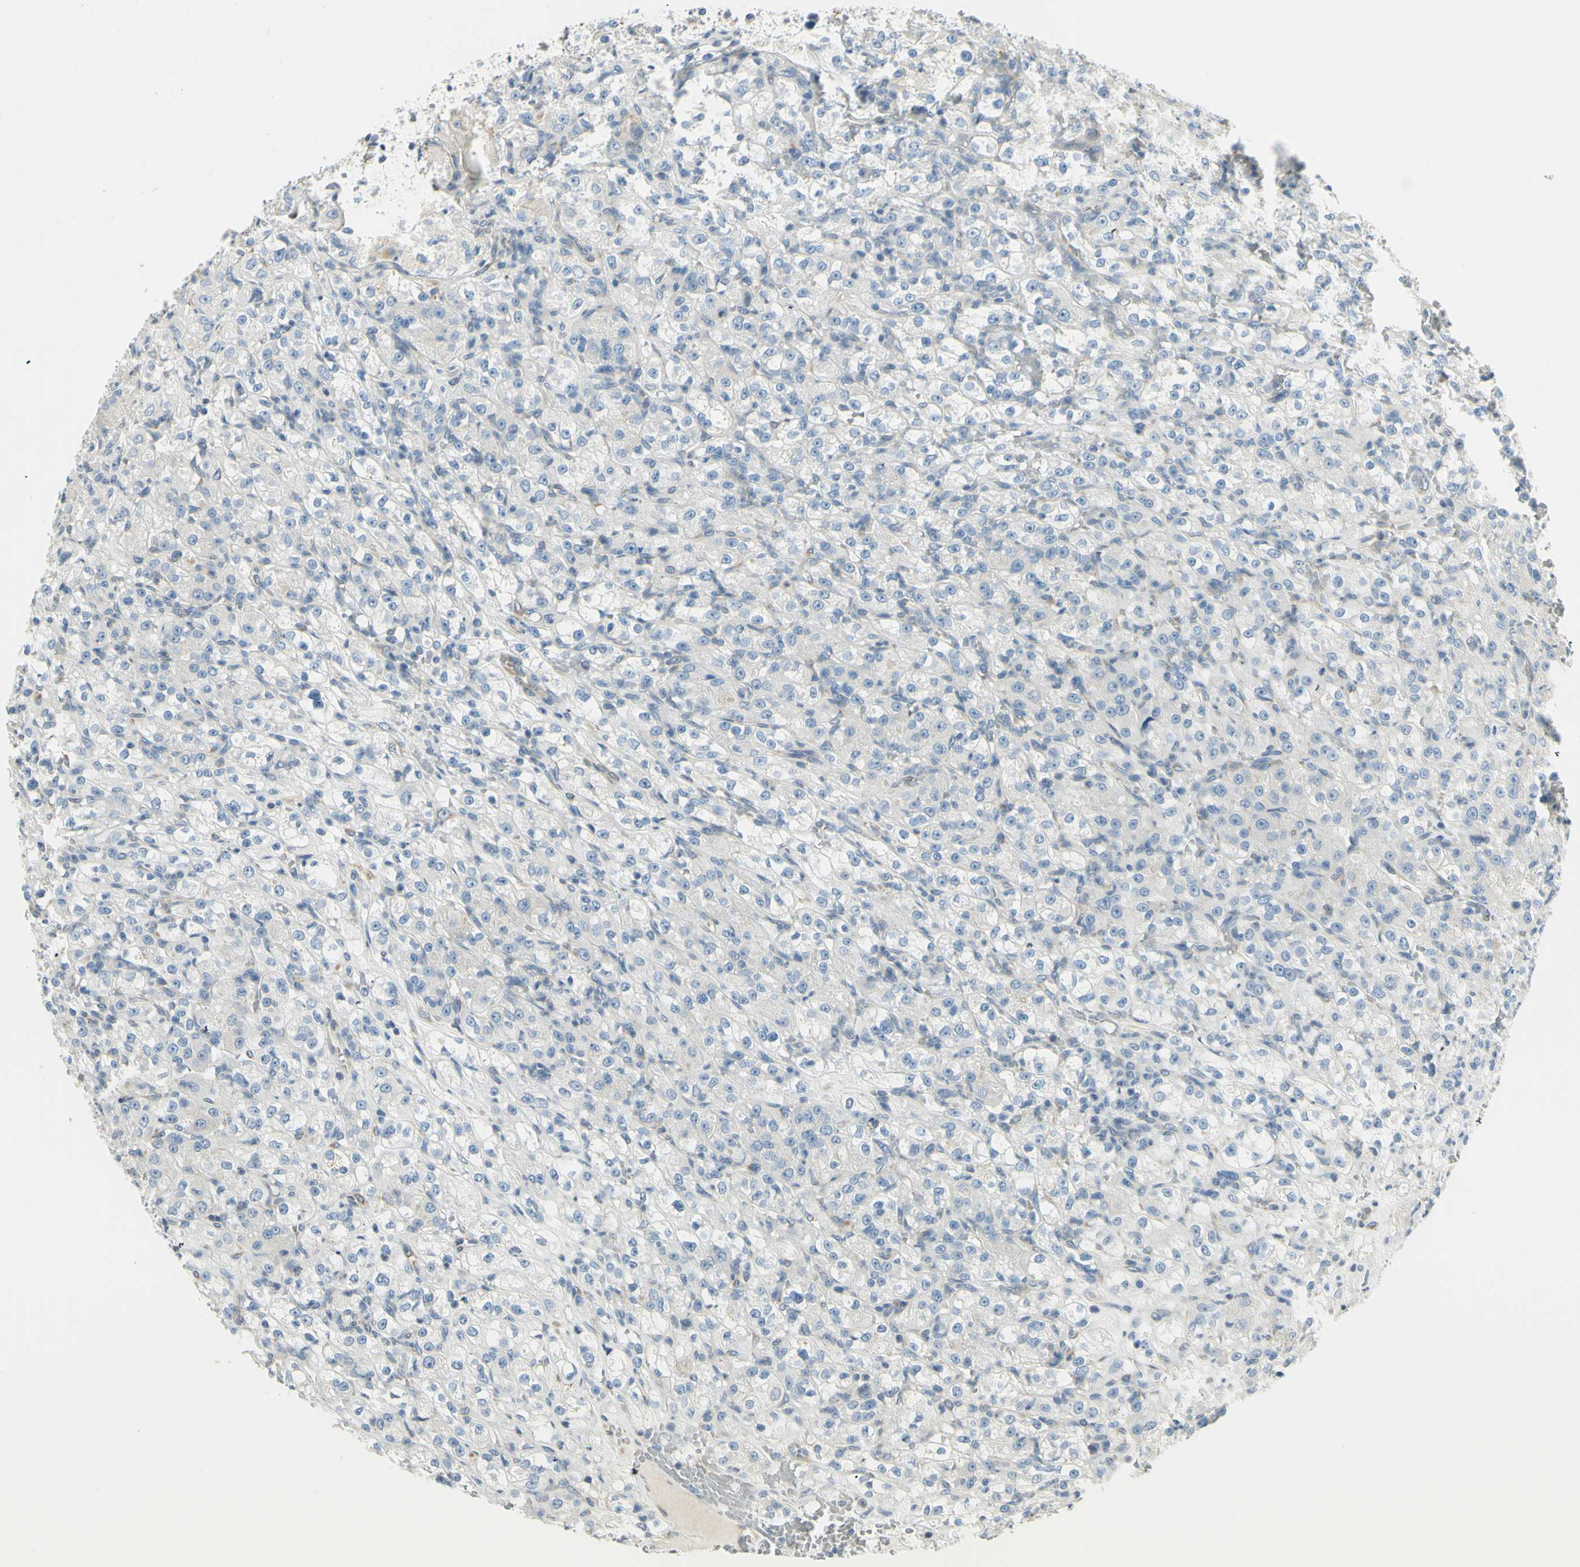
{"staining": {"intensity": "negative", "quantity": "none", "location": "none"}, "tissue": "renal cancer", "cell_type": "Tumor cells", "image_type": "cancer", "snomed": [{"axis": "morphology", "description": "Normal tissue, NOS"}, {"axis": "morphology", "description": "Adenocarcinoma, NOS"}, {"axis": "topography", "description": "Kidney"}], "caption": "Renal adenocarcinoma stained for a protein using immunohistochemistry demonstrates no staining tumor cells.", "gene": "IGDCC4", "patient": {"sex": "male", "age": 61}}